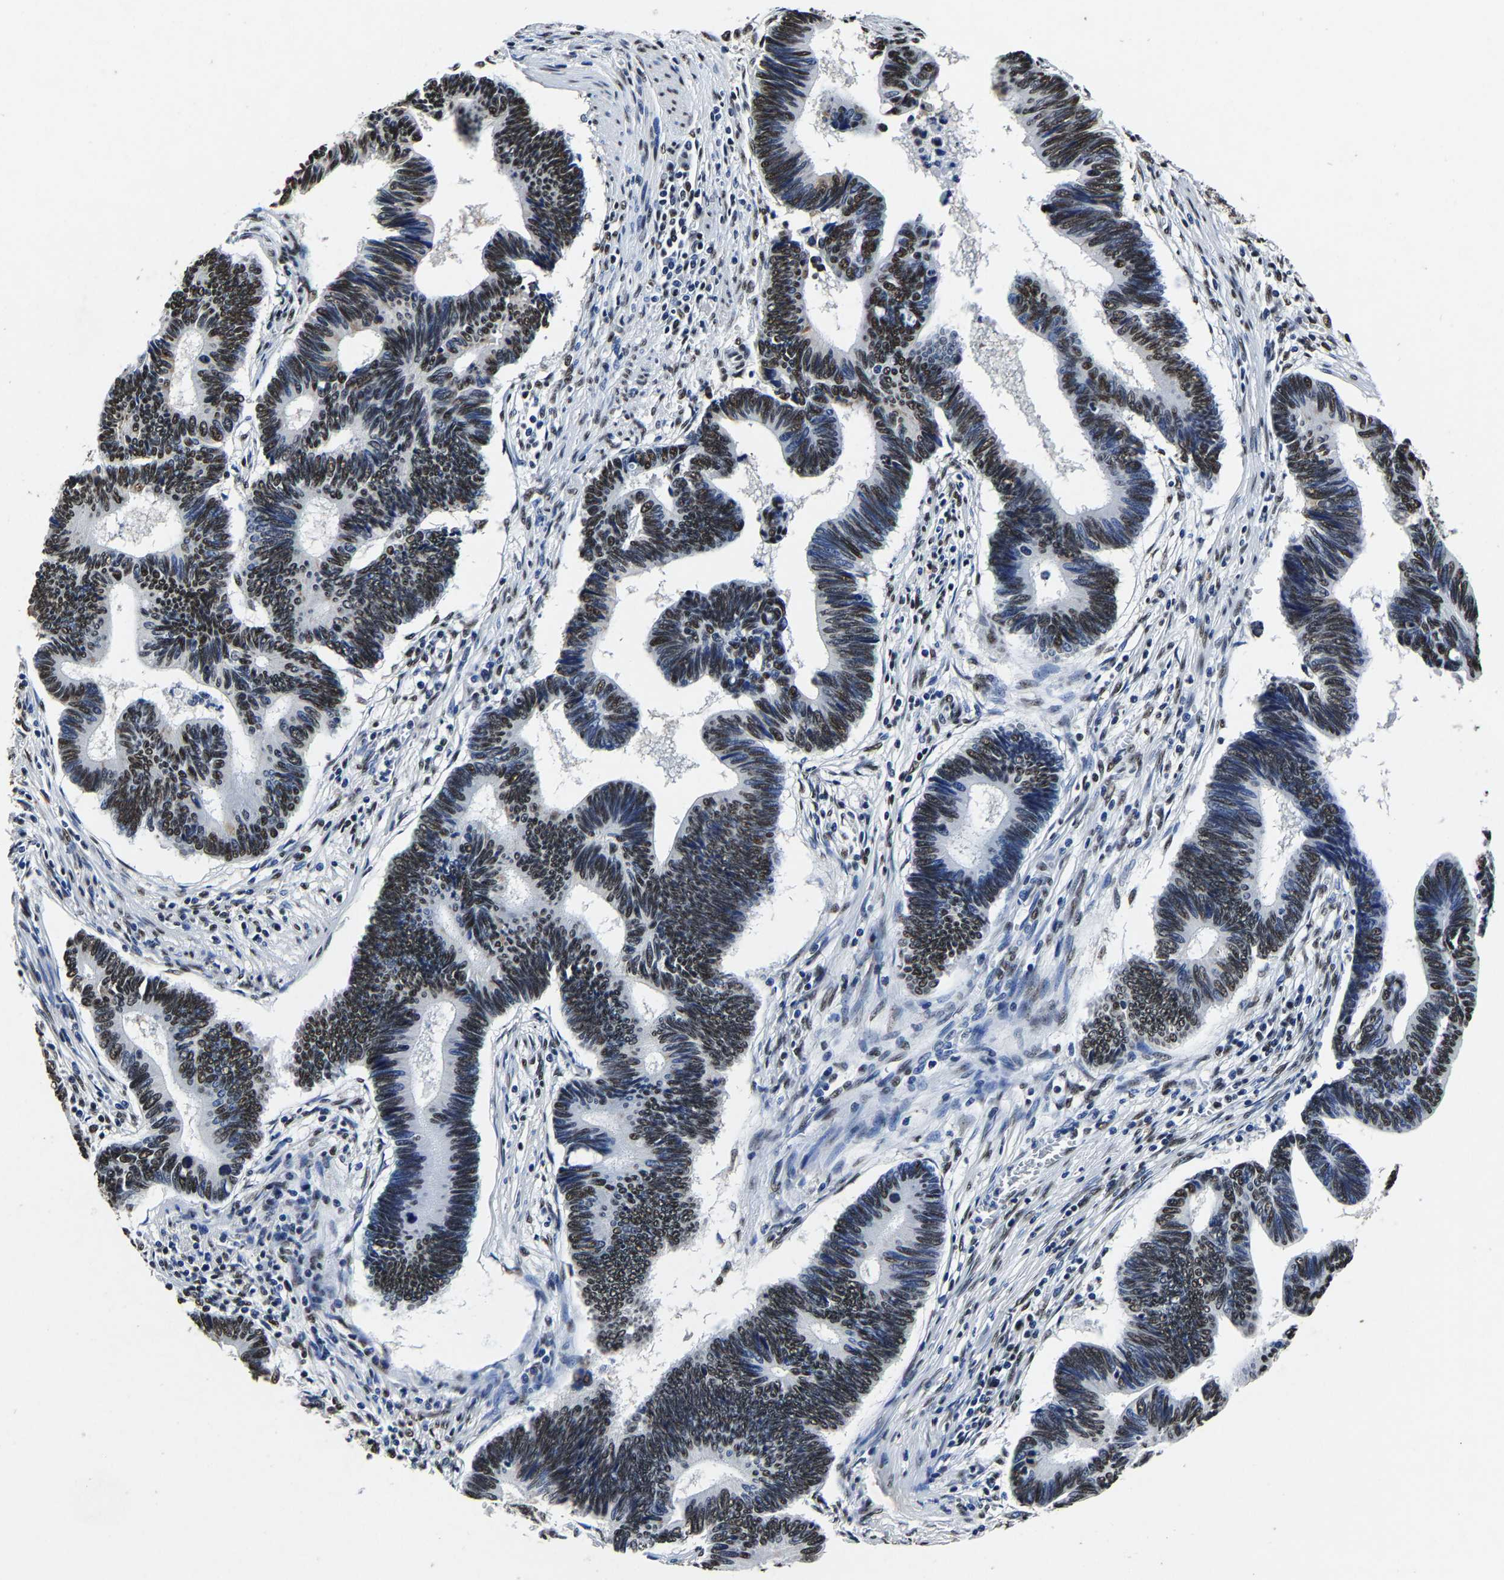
{"staining": {"intensity": "moderate", "quantity": ">75%", "location": "nuclear"}, "tissue": "pancreatic cancer", "cell_type": "Tumor cells", "image_type": "cancer", "snomed": [{"axis": "morphology", "description": "Adenocarcinoma, NOS"}, {"axis": "topography", "description": "Pancreas"}], "caption": "Immunohistochemistry of human adenocarcinoma (pancreatic) displays medium levels of moderate nuclear staining in approximately >75% of tumor cells.", "gene": "RBM45", "patient": {"sex": "female", "age": 70}}